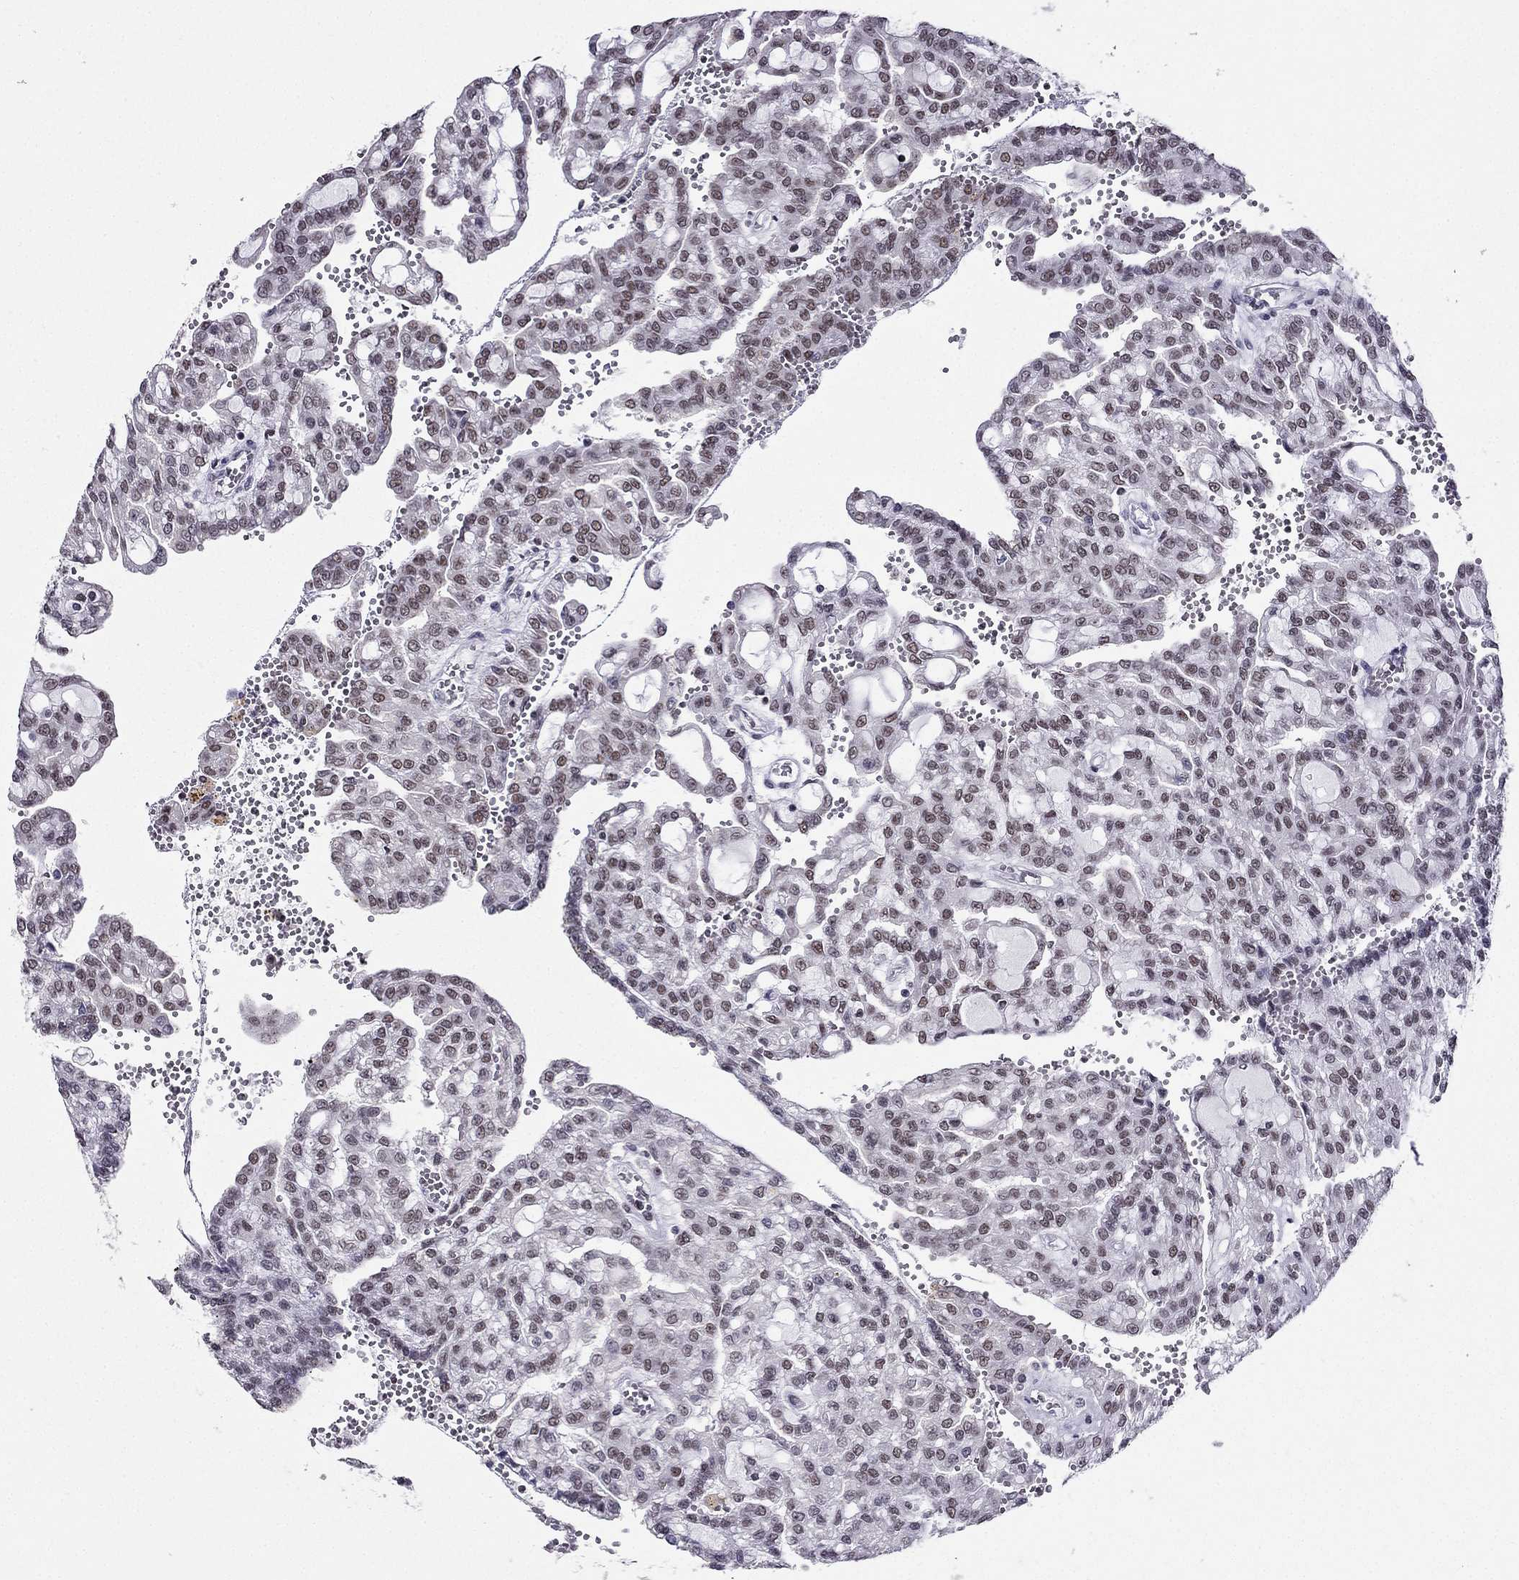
{"staining": {"intensity": "weak", "quantity": "25%-75%", "location": "nuclear"}, "tissue": "renal cancer", "cell_type": "Tumor cells", "image_type": "cancer", "snomed": [{"axis": "morphology", "description": "Adenocarcinoma, NOS"}, {"axis": "topography", "description": "Kidney"}], "caption": "High-magnification brightfield microscopy of renal adenocarcinoma stained with DAB (3,3'-diaminobenzidine) (brown) and counterstained with hematoxylin (blue). tumor cells exhibit weak nuclear staining is seen in approximately25%-75% of cells. (Stains: DAB (3,3'-diaminobenzidine) in brown, nuclei in blue, Microscopy: brightfield microscopy at high magnification).", "gene": "ZNF420", "patient": {"sex": "male", "age": 63}}